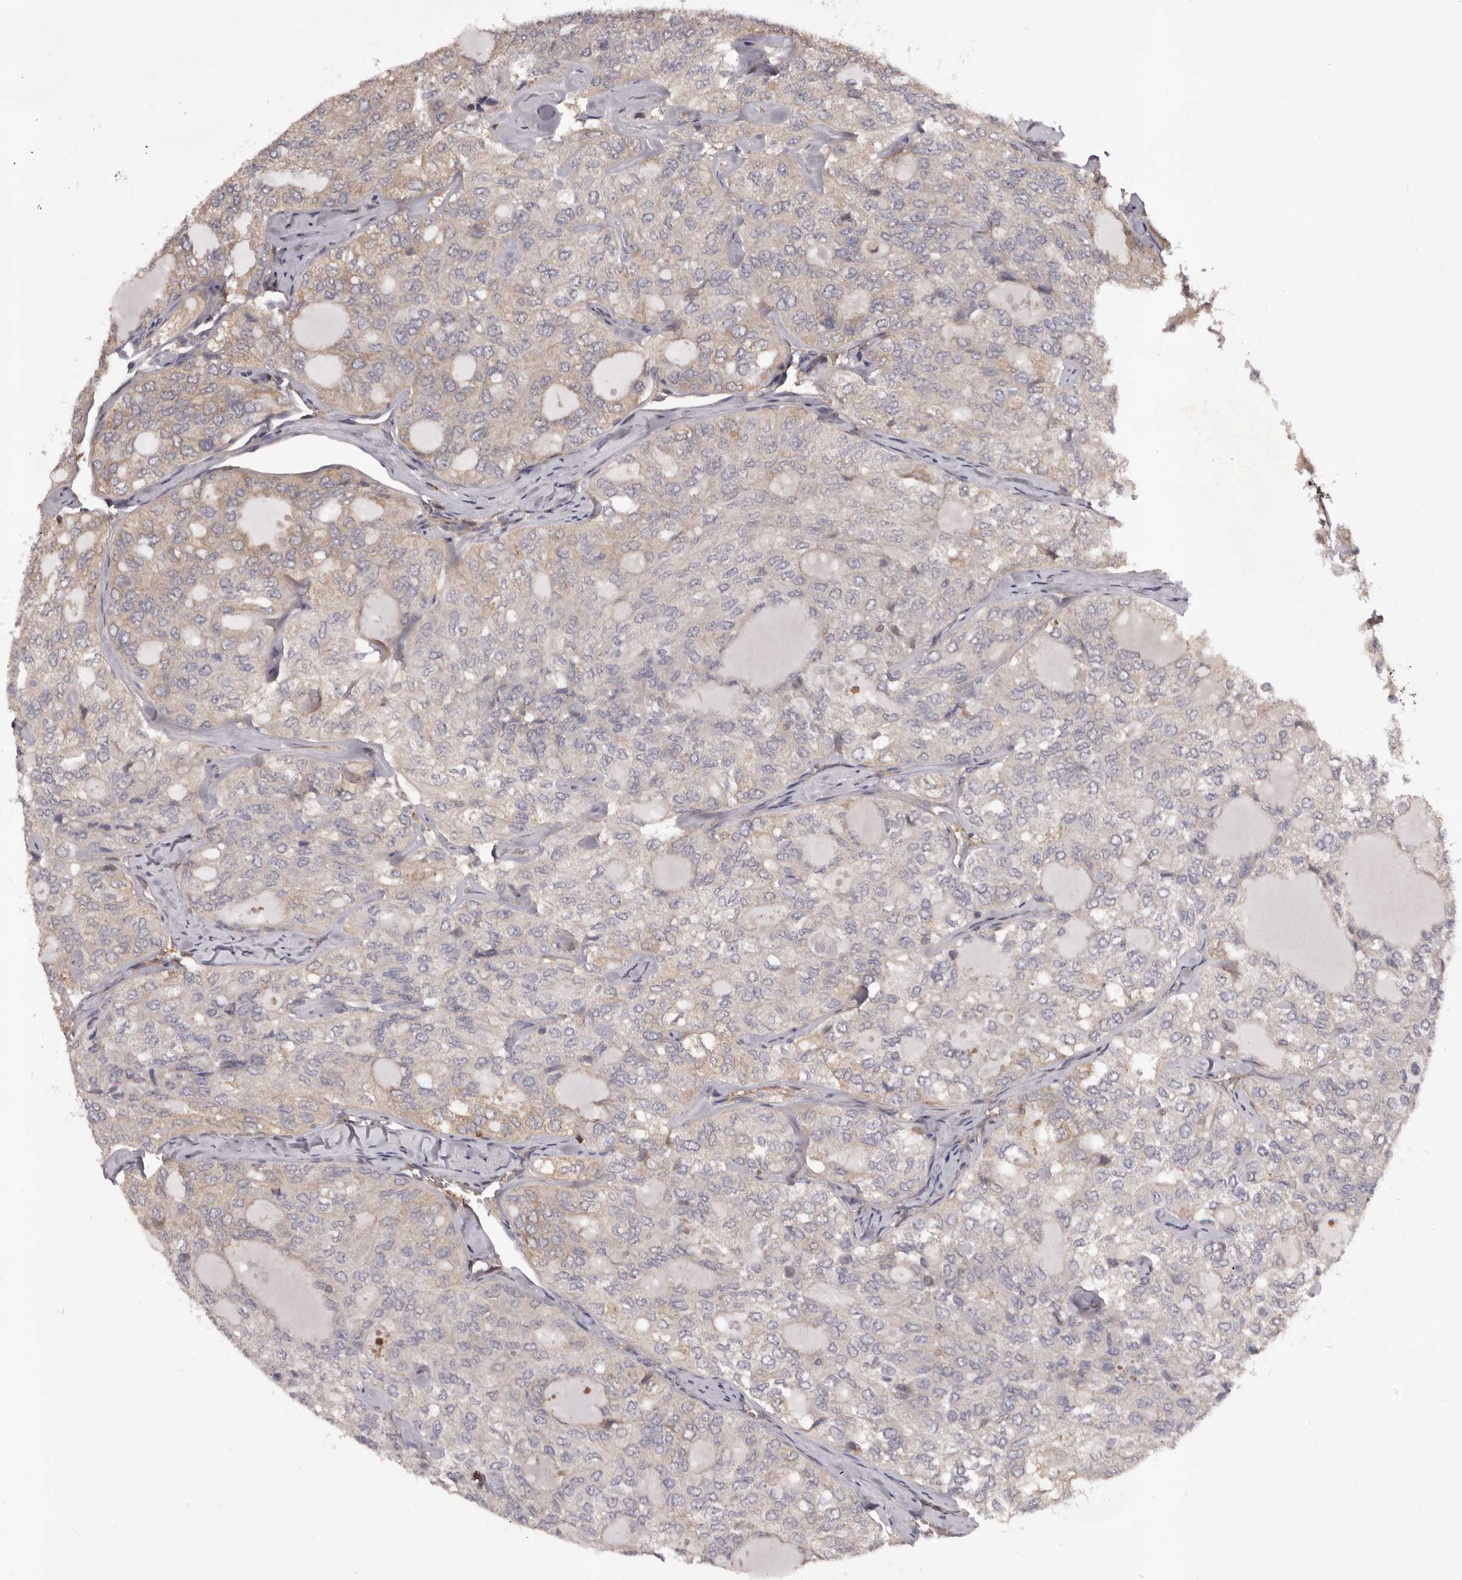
{"staining": {"intensity": "negative", "quantity": "none", "location": "none"}, "tissue": "thyroid cancer", "cell_type": "Tumor cells", "image_type": "cancer", "snomed": [{"axis": "morphology", "description": "Follicular adenoma carcinoma, NOS"}, {"axis": "topography", "description": "Thyroid gland"}], "caption": "A histopathology image of thyroid cancer stained for a protein demonstrates no brown staining in tumor cells.", "gene": "HBS1L", "patient": {"sex": "male", "age": 75}}